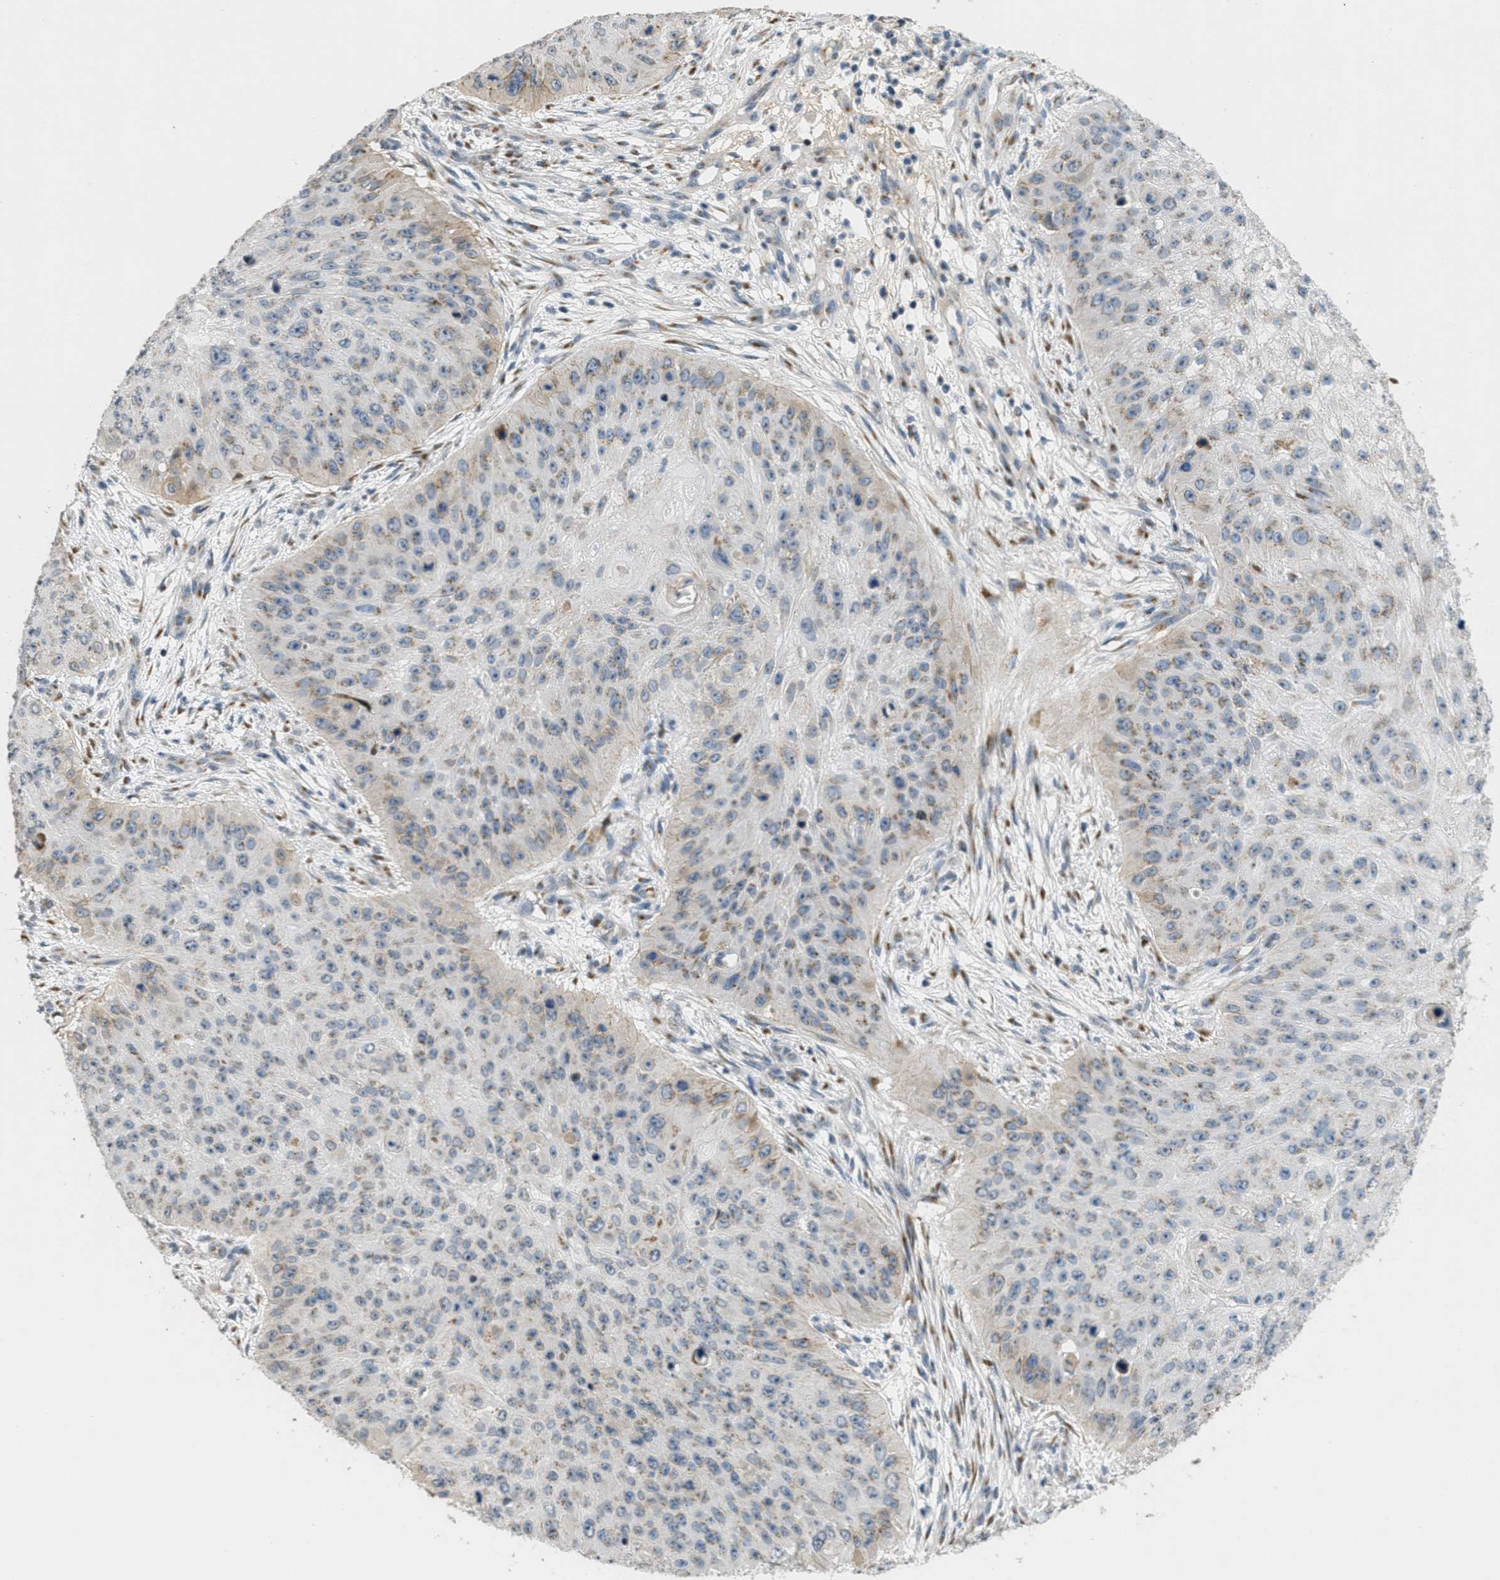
{"staining": {"intensity": "weak", "quantity": "25%-75%", "location": "cytoplasmic/membranous"}, "tissue": "skin cancer", "cell_type": "Tumor cells", "image_type": "cancer", "snomed": [{"axis": "morphology", "description": "Squamous cell carcinoma, NOS"}, {"axis": "topography", "description": "Skin"}], "caption": "A high-resolution micrograph shows IHC staining of skin cancer (squamous cell carcinoma), which demonstrates weak cytoplasmic/membranous staining in approximately 25%-75% of tumor cells.", "gene": "ZFPL1", "patient": {"sex": "female", "age": 80}}